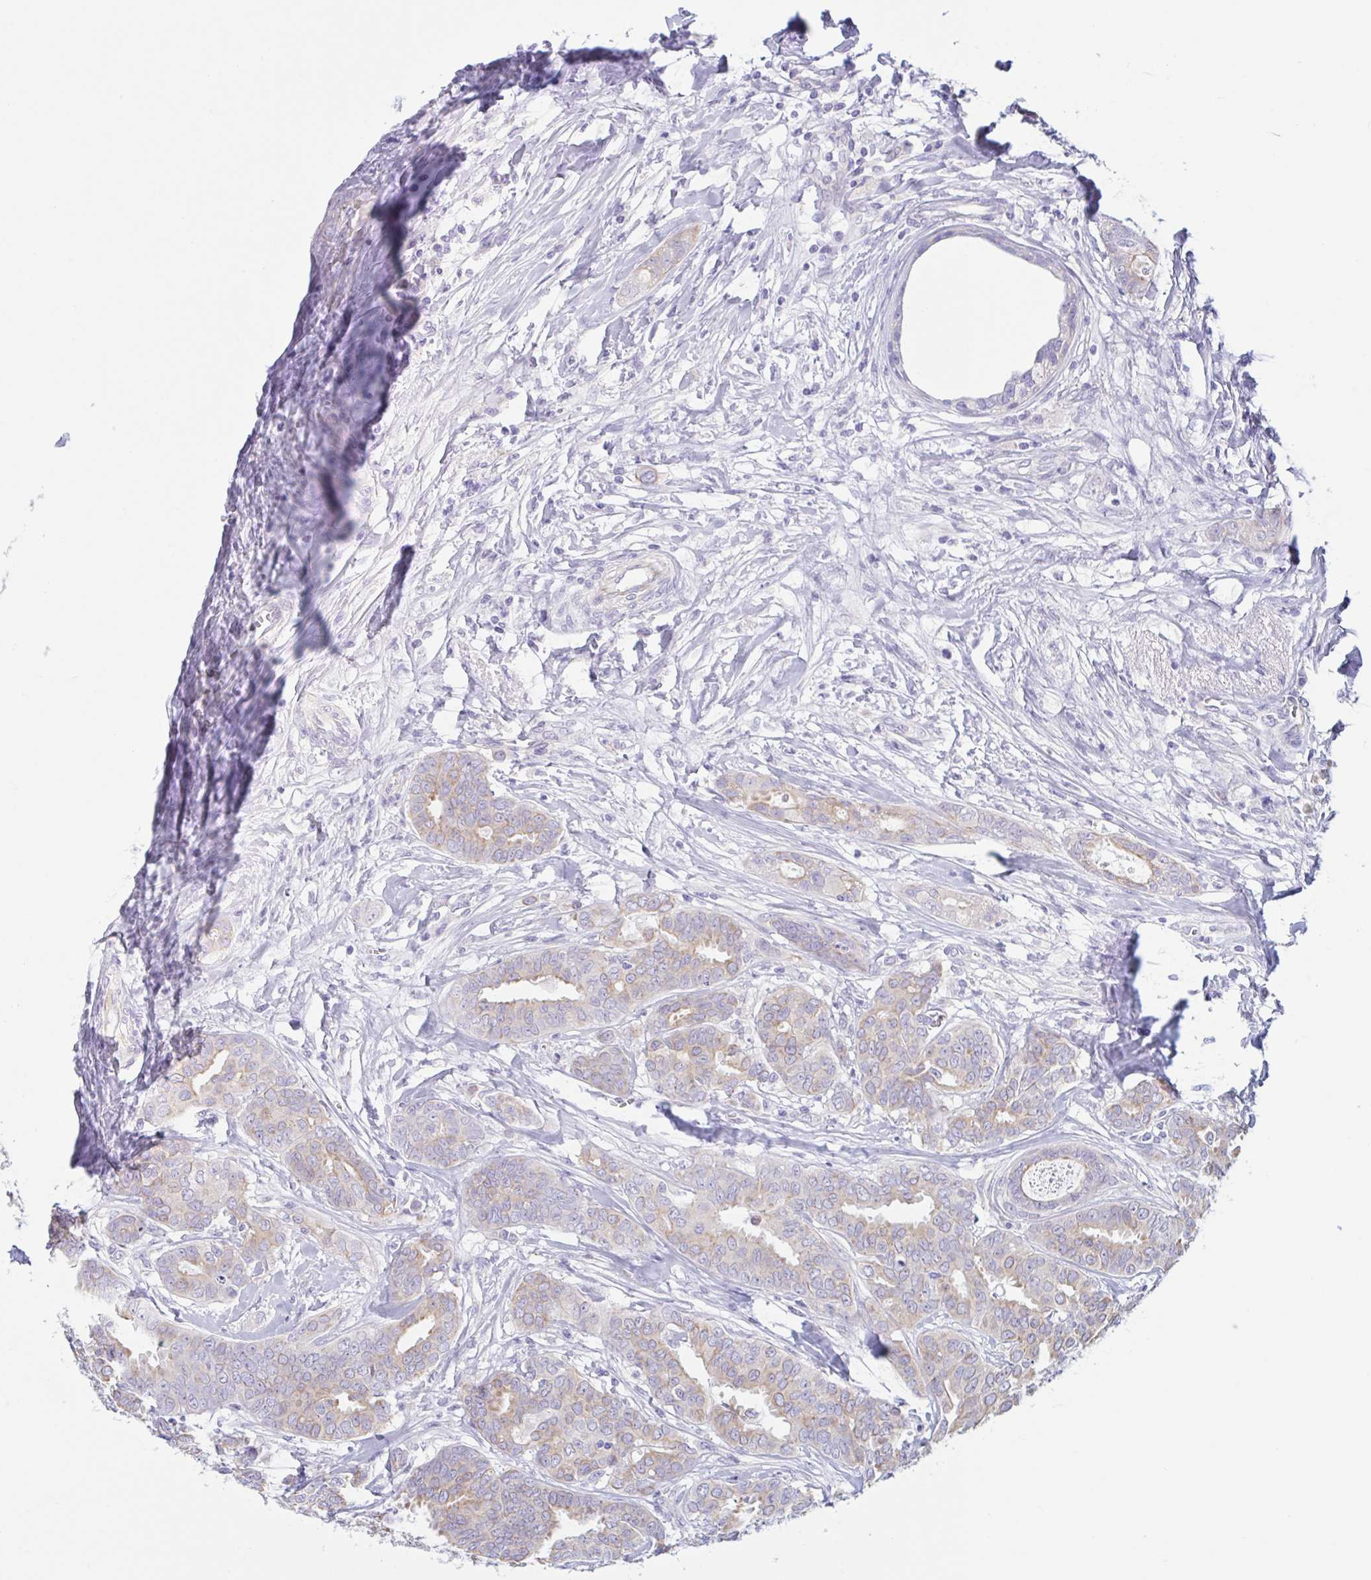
{"staining": {"intensity": "moderate", "quantity": "25%-75%", "location": "cytoplasmic/membranous"}, "tissue": "breast cancer", "cell_type": "Tumor cells", "image_type": "cancer", "snomed": [{"axis": "morphology", "description": "Duct carcinoma"}, {"axis": "topography", "description": "Breast"}], "caption": "A brown stain highlights moderate cytoplasmic/membranous positivity of a protein in breast cancer (intraductal carcinoma) tumor cells.", "gene": "TNNI2", "patient": {"sex": "female", "age": 45}}